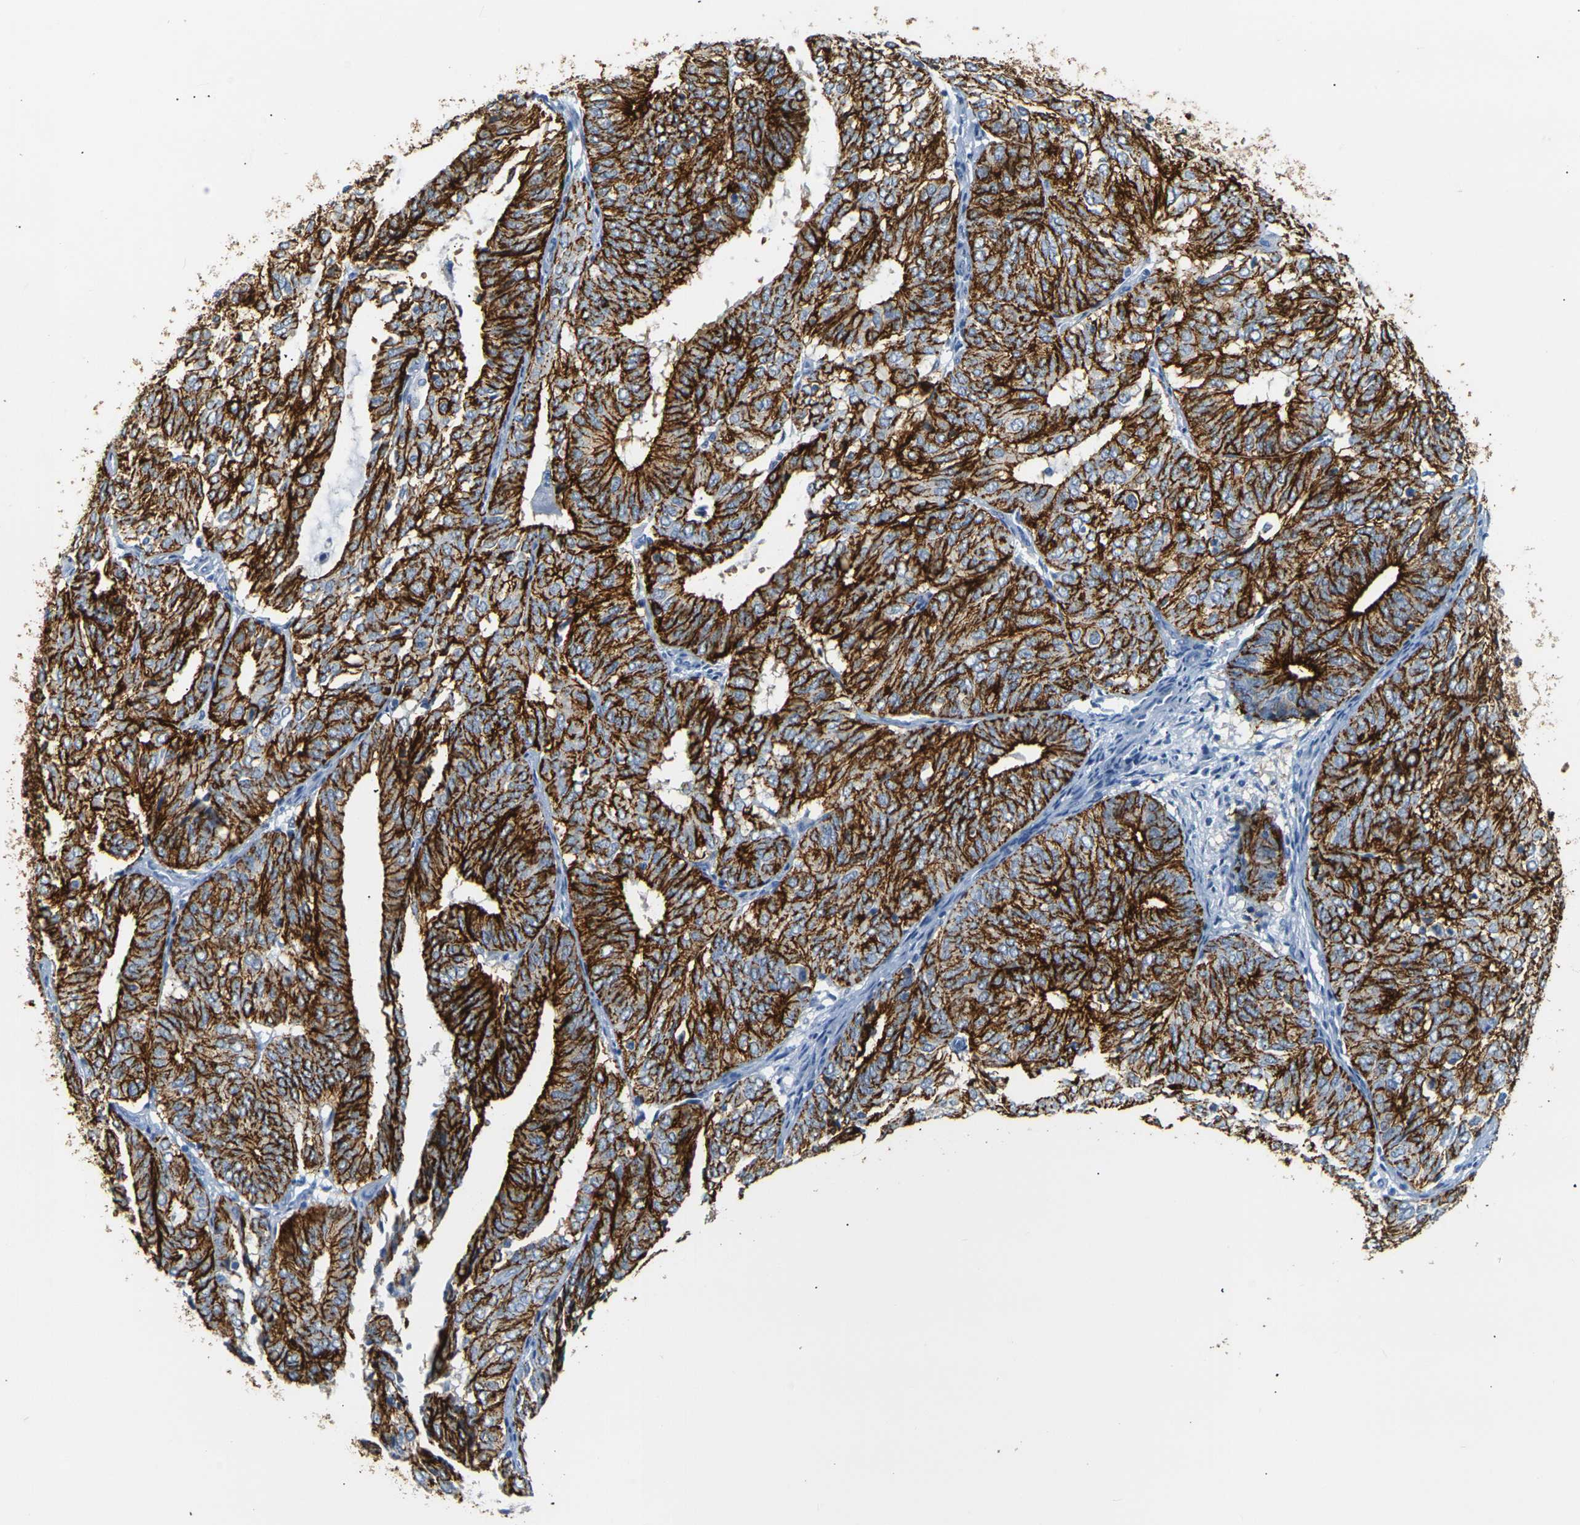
{"staining": {"intensity": "strong", "quantity": ">75%", "location": "cytoplasmic/membranous"}, "tissue": "endometrial cancer", "cell_type": "Tumor cells", "image_type": "cancer", "snomed": [{"axis": "morphology", "description": "Adenocarcinoma, NOS"}, {"axis": "topography", "description": "Uterus"}], "caption": "Immunohistochemical staining of human endometrial adenocarcinoma shows high levels of strong cytoplasmic/membranous protein positivity in approximately >75% of tumor cells.", "gene": "CLDN7", "patient": {"sex": "female", "age": 60}}